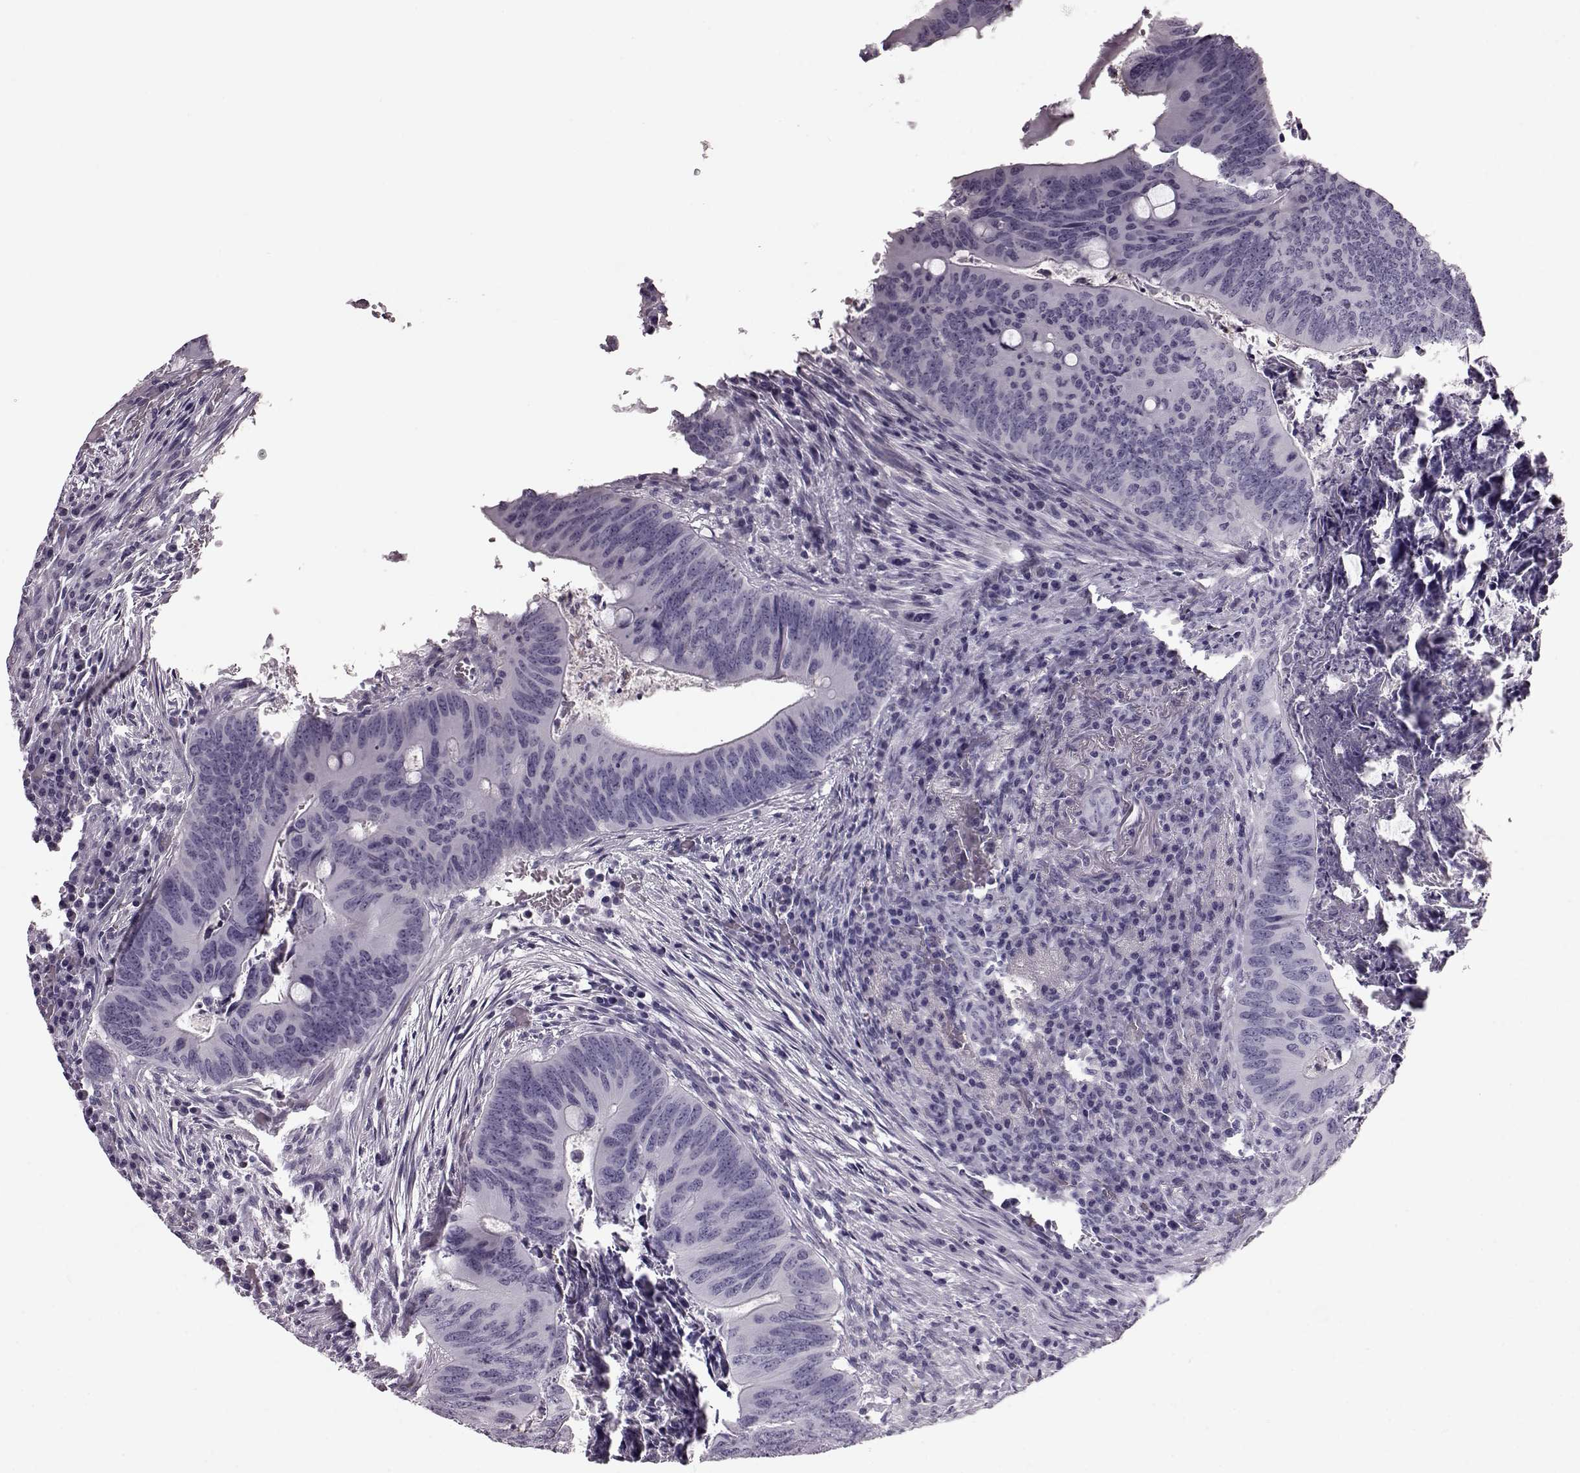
{"staining": {"intensity": "negative", "quantity": "none", "location": "none"}, "tissue": "colorectal cancer", "cell_type": "Tumor cells", "image_type": "cancer", "snomed": [{"axis": "morphology", "description": "Adenocarcinoma, NOS"}, {"axis": "topography", "description": "Colon"}], "caption": "Tumor cells show no significant protein positivity in colorectal cancer.", "gene": "CRYBA2", "patient": {"sex": "female", "age": 74}}